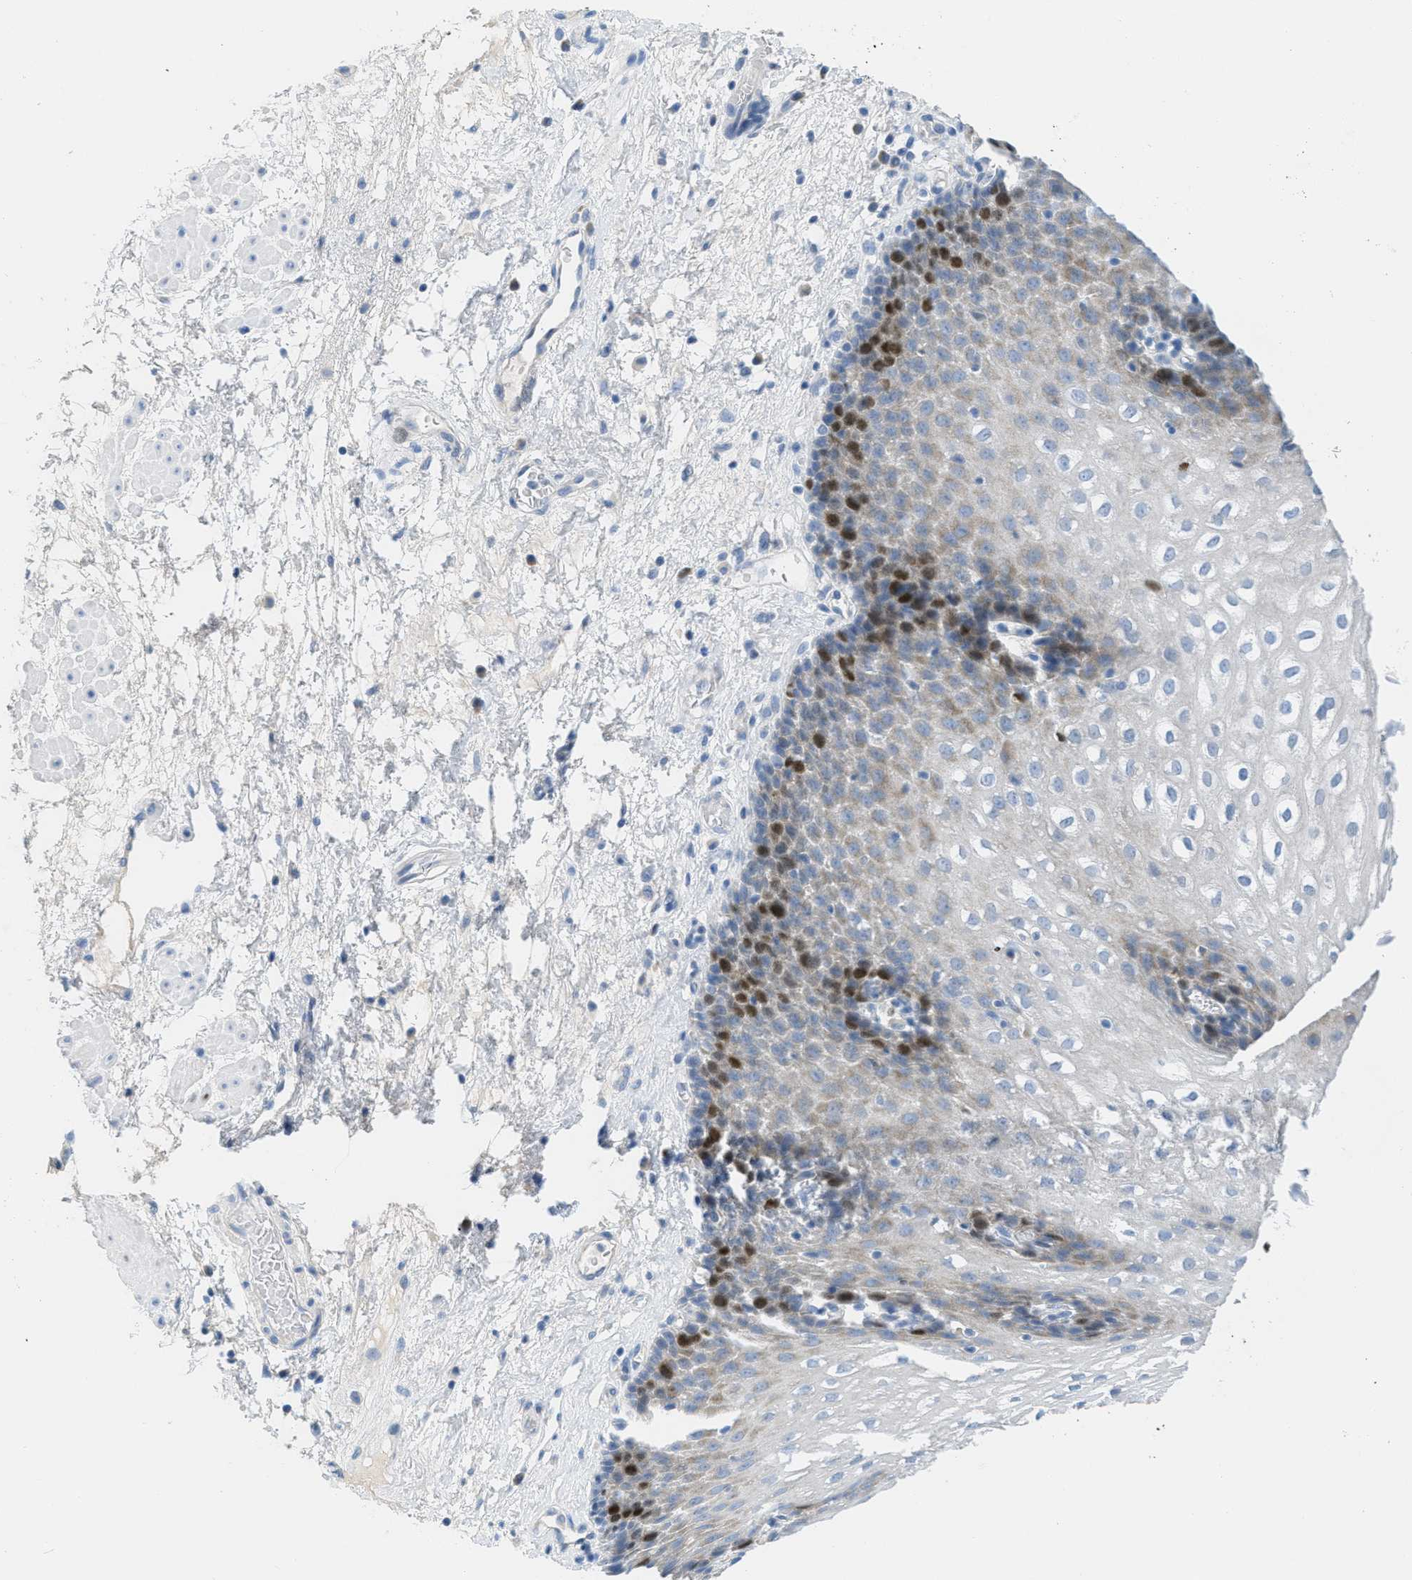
{"staining": {"intensity": "strong", "quantity": "<25%", "location": "nuclear"}, "tissue": "esophagus", "cell_type": "Squamous epithelial cells", "image_type": "normal", "snomed": [{"axis": "morphology", "description": "Normal tissue, NOS"}, {"axis": "topography", "description": "Esophagus"}], "caption": "Immunohistochemical staining of normal human esophagus displays medium levels of strong nuclear positivity in about <25% of squamous epithelial cells. The staining was performed using DAB, with brown indicating positive protein expression. Nuclei are stained blue with hematoxylin.", "gene": "ORC6", "patient": {"sex": "male", "age": 48}}